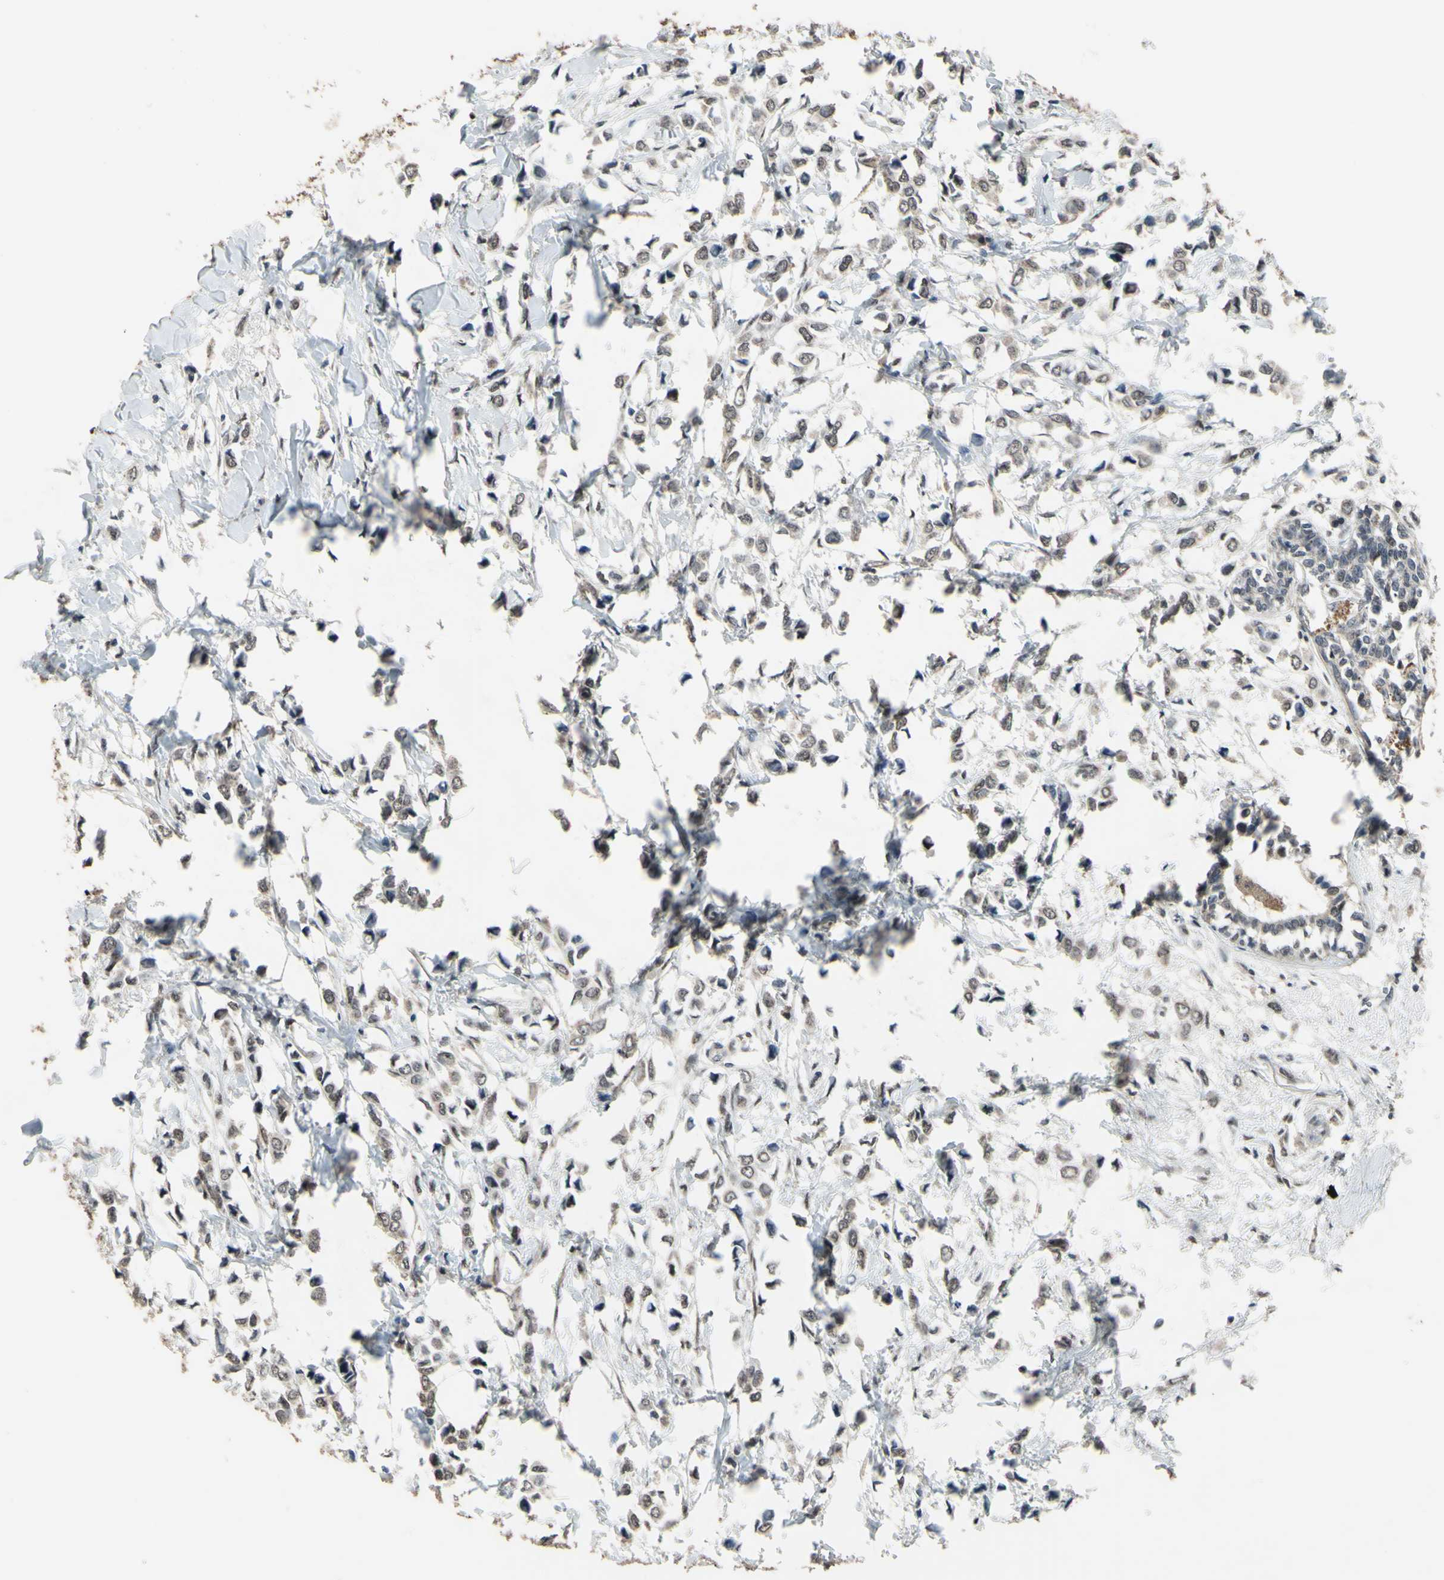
{"staining": {"intensity": "weak", "quantity": ">75%", "location": "cytoplasmic/membranous,nuclear"}, "tissue": "breast cancer", "cell_type": "Tumor cells", "image_type": "cancer", "snomed": [{"axis": "morphology", "description": "Lobular carcinoma"}, {"axis": "topography", "description": "Breast"}], "caption": "High-magnification brightfield microscopy of breast cancer stained with DAB (3,3'-diaminobenzidine) (brown) and counterstained with hematoxylin (blue). tumor cells exhibit weak cytoplasmic/membranous and nuclear positivity is present in approximately>75% of cells. (IHC, brightfield microscopy, high magnification).", "gene": "ZNF174", "patient": {"sex": "female", "age": 51}}